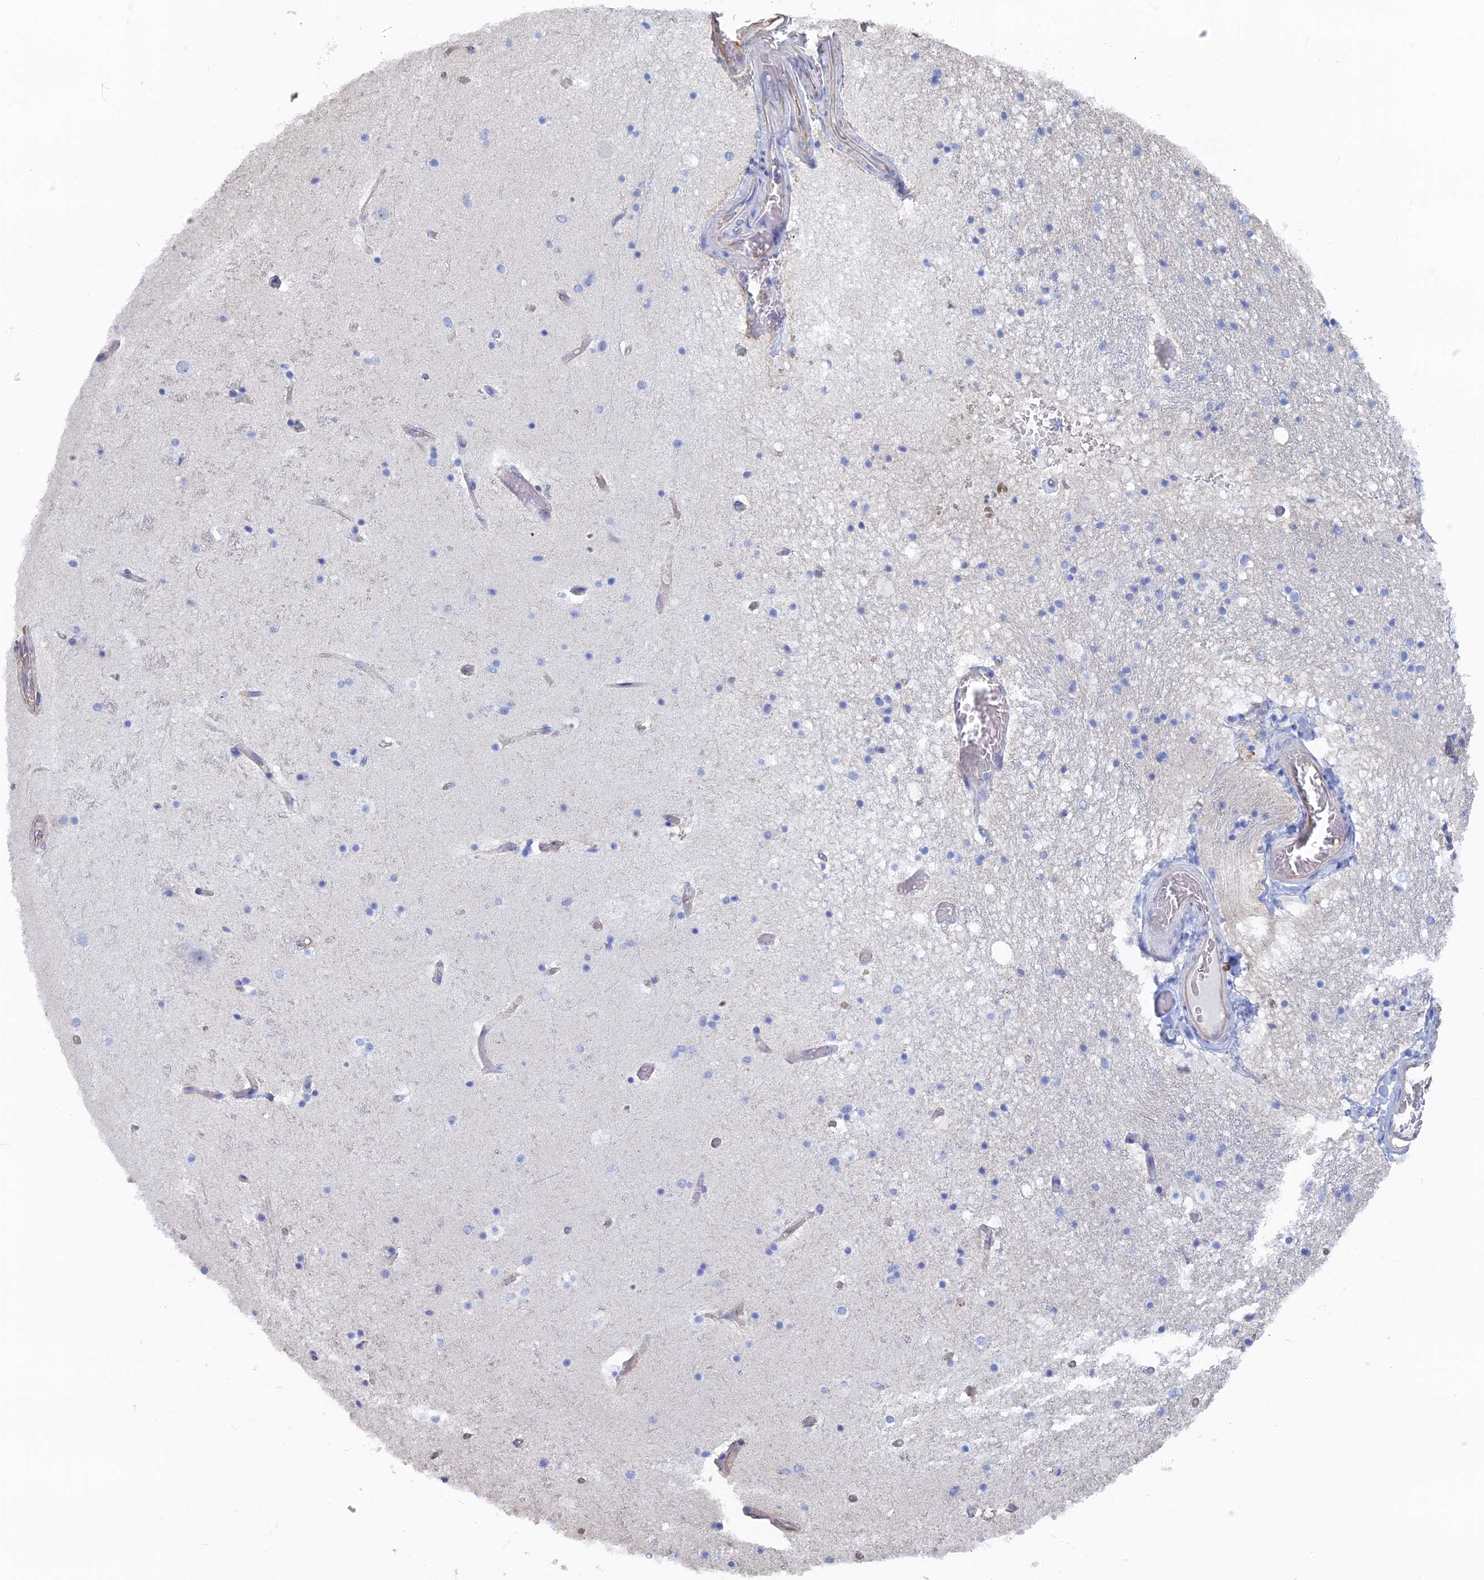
{"staining": {"intensity": "negative", "quantity": "none", "location": "none"}, "tissue": "hippocampus", "cell_type": "Glial cells", "image_type": "normal", "snomed": [{"axis": "morphology", "description": "Normal tissue, NOS"}, {"axis": "topography", "description": "Hippocampus"}], "caption": "IHC histopathology image of benign human hippocampus stained for a protein (brown), which demonstrates no expression in glial cells.", "gene": "RMC1", "patient": {"sex": "female", "age": 52}}